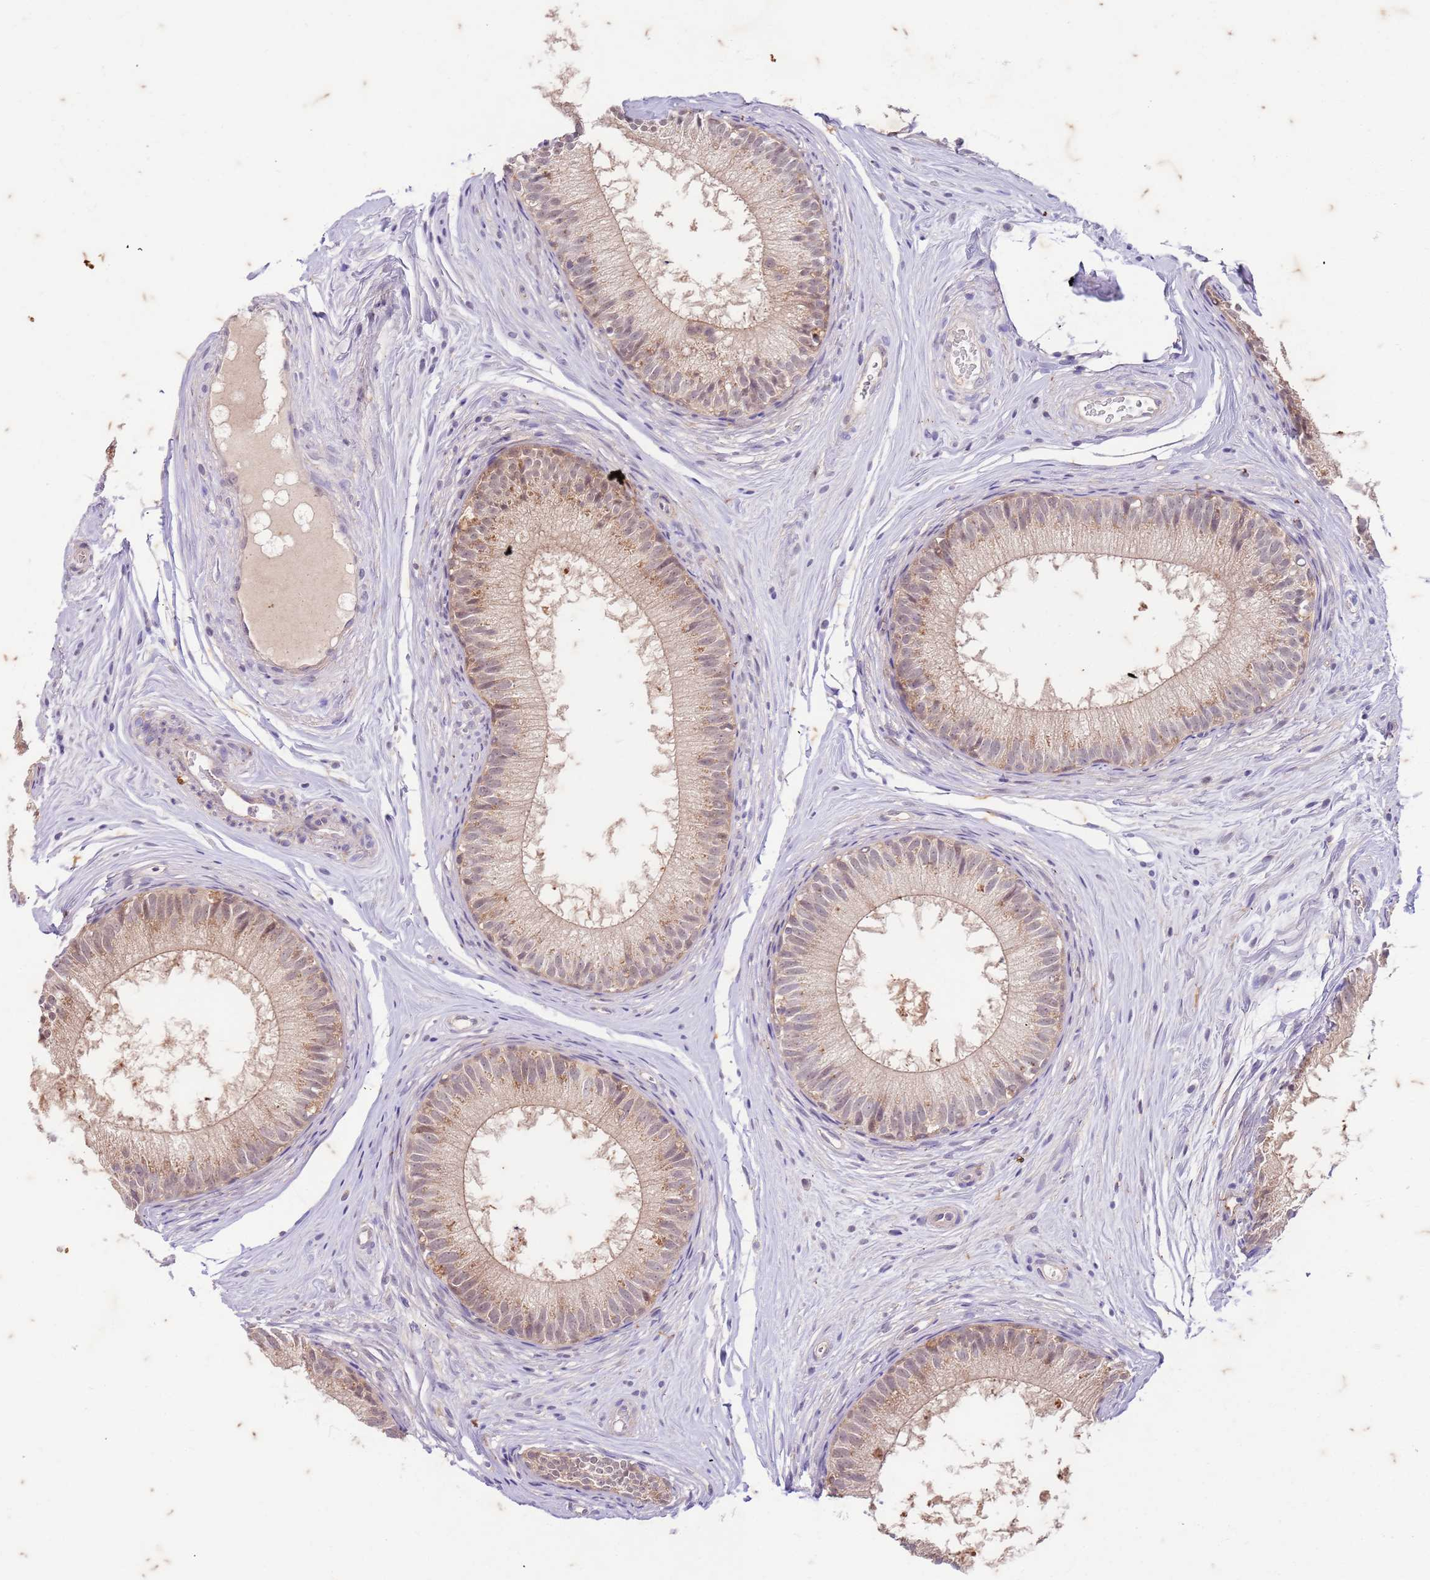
{"staining": {"intensity": "weak", "quantity": "25%-75%", "location": "cytoplasmic/membranous"}, "tissue": "epididymis", "cell_type": "Glandular cells", "image_type": "normal", "snomed": [{"axis": "morphology", "description": "Normal tissue, NOS"}, {"axis": "topography", "description": "Epididymis"}], "caption": "Glandular cells demonstrate low levels of weak cytoplasmic/membranous expression in about 25%-75% of cells in benign epididymis.", "gene": "RAPGEF3", "patient": {"sex": "male", "age": 34}}